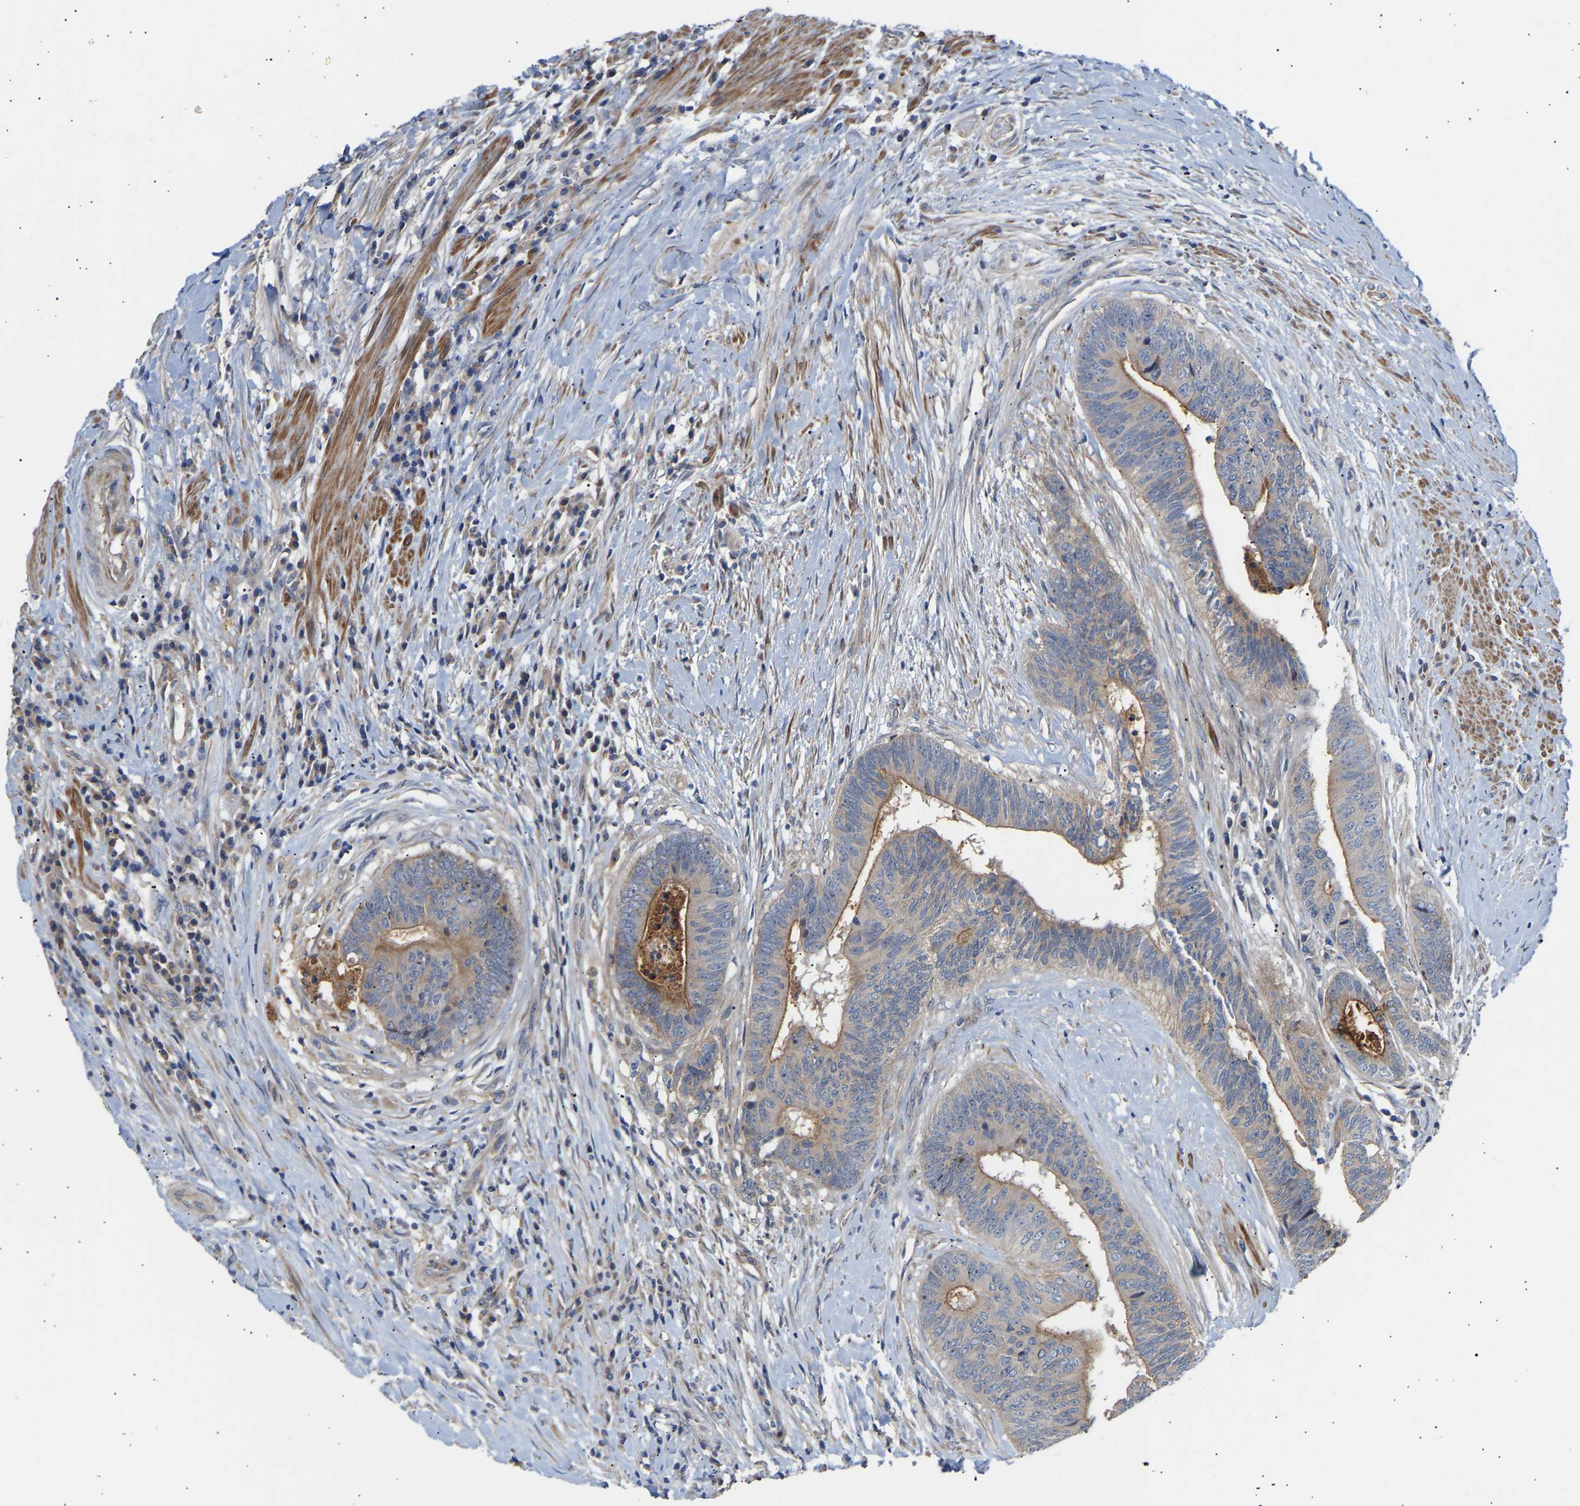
{"staining": {"intensity": "moderate", "quantity": "25%-75%", "location": "cytoplasmic/membranous"}, "tissue": "colorectal cancer", "cell_type": "Tumor cells", "image_type": "cancer", "snomed": [{"axis": "morphology", "description": "Adenocarcinoma, NOS"}, {"axis": "topography", "description": "Rectum"}], "caption": "Immunohistochemistry image of colorectal adenocarcinoma stained for a protein (brown), which demonstrates medium levels of moderate cytoplasmic/membranous staining in approximately 25%-75% of tumor cells.", "gene": "KASH5", "patient": {"sex": "male", "age": 72}}